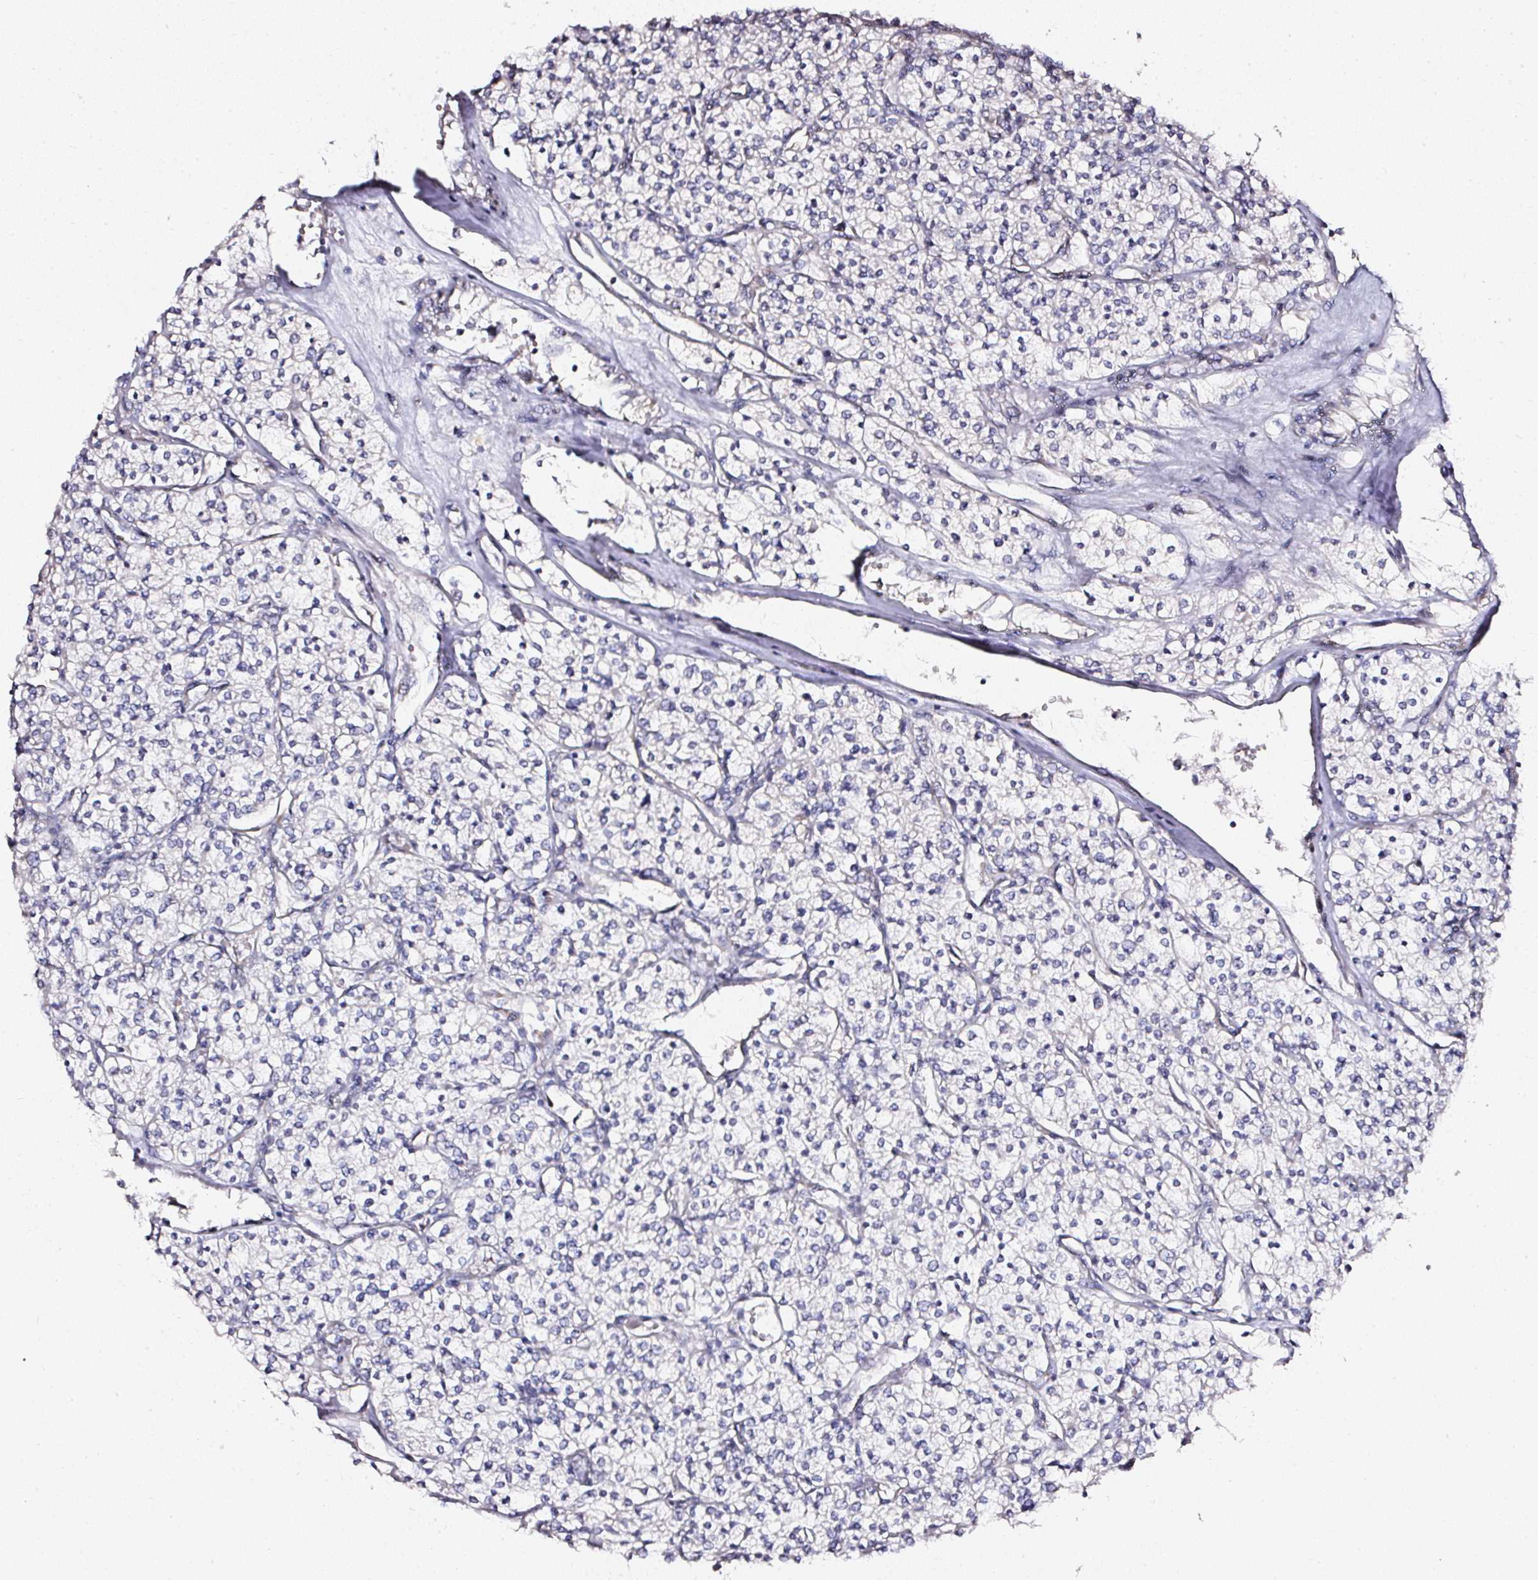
{"staining": {"intensity": "negative", "quantity": "none", "location": "none"}, "tissue": "renal cancer", "cell_type": "Tumor cells", "image_type": "cancer", "snomed": [{"axis": "morphology", "description": "Adenocarcinoma, NOS"}, {"axis": "topography", "description": "Kidney"}], "caption": "Immunohistochemistry (IHC) image of neoplastic tissue: human renal cancer stained with DAB reveals no significant protein positivity in tumor cells.", "gene": "NTRK1", "patient": {"sex": "male", "age": 80}}